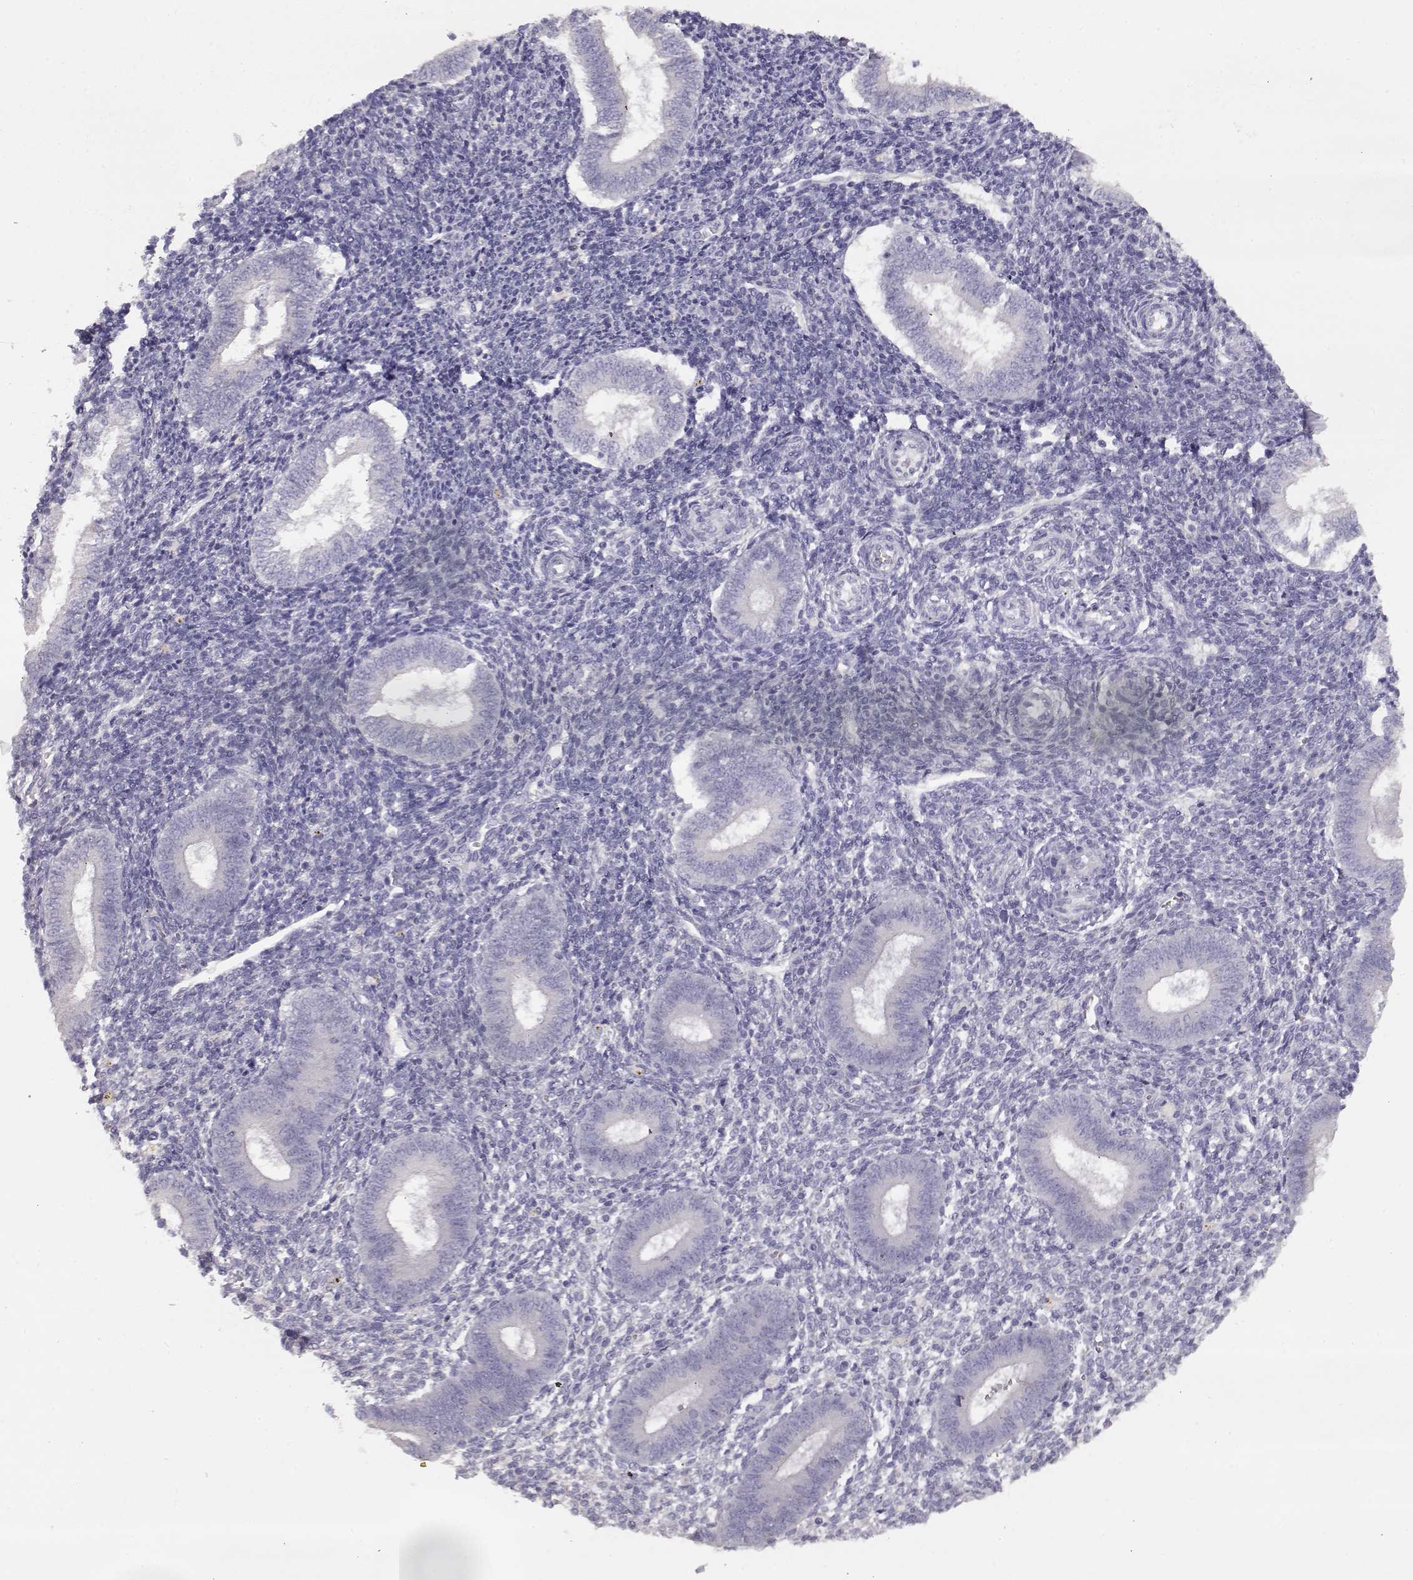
{"staining": {"intensity": "negative", "quantity": "none", "location": "none"}, "tissue": "endometrium", "cell_type": "Cells in endometrial stroma", "image_type": "normal", "snomed": [{"axis": "morphology", "description": "Normal tissue, NOS"}, {"axis": "topography", "description": "Endometrium"}], "caption": "There is no significant staining in cells in endometrial stroma of endometrium. The staining was performed using DAB (3,3'-diaminobenzidine) to visualize the protein expression in brown, while the nuclei were stained in blue with hematoxylin (Magnification: 20x).", "gene": "GLIPR1L2", "patient": {"sex": "female", "age": 25}}